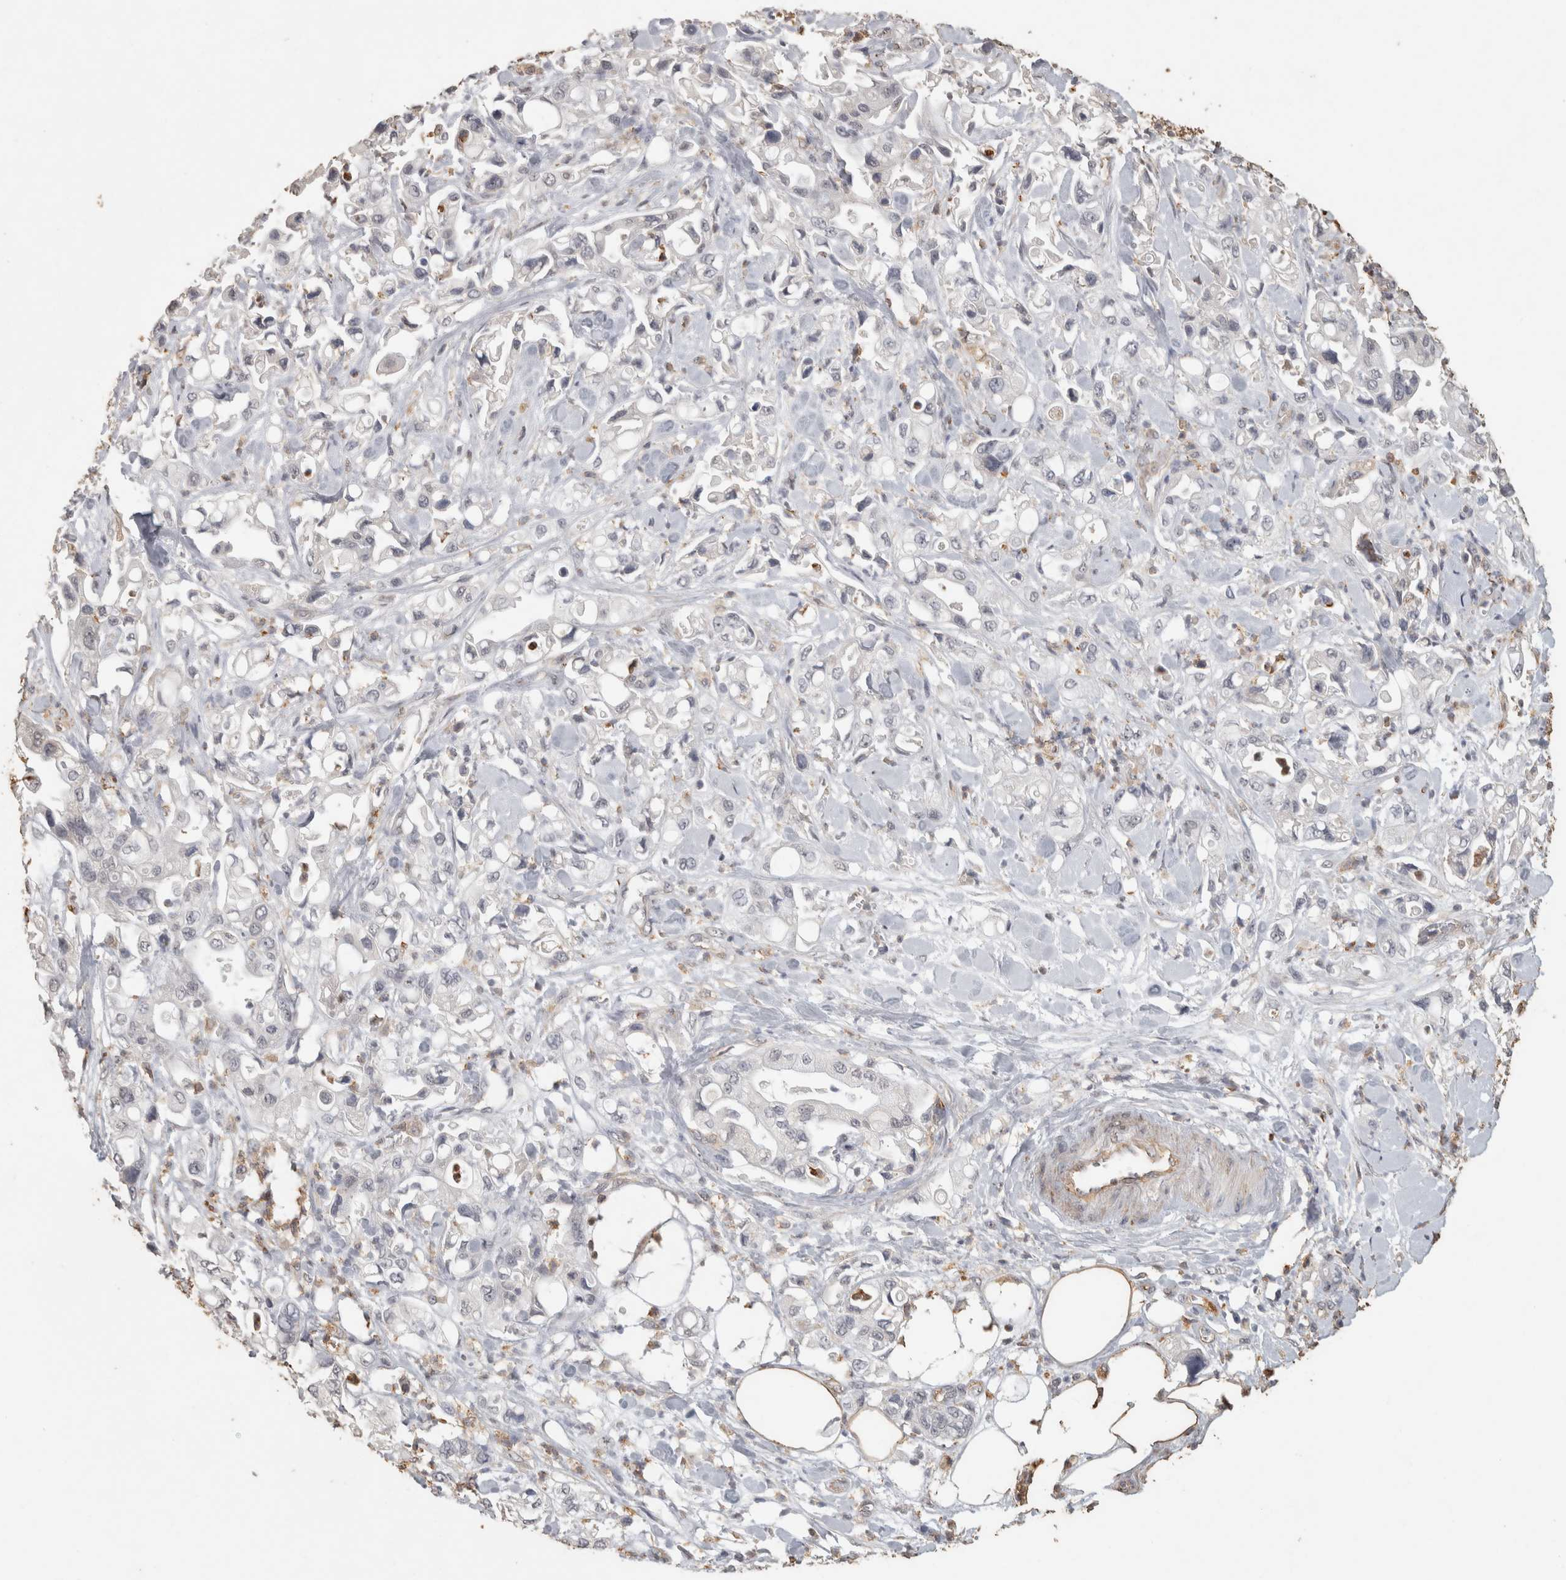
{"staining": {"intensity": "negative", "quantity": "none", "location": "none"}, "tissue": "pancreatic cancer", "cell_type": "Tumor cells", "image_type": "cancer", "snomed": [{"axis": "morphology", "description": "Adenocarcinoma, NOS"}, {"axis": "topography", "description": "Pancreas"}], "caption": "IHC of human adenocarcinoma (pancreatic) shows no expression in tumor cells.", "gene": "REPS2", "patient": {"sex": "male", "age": 70}}